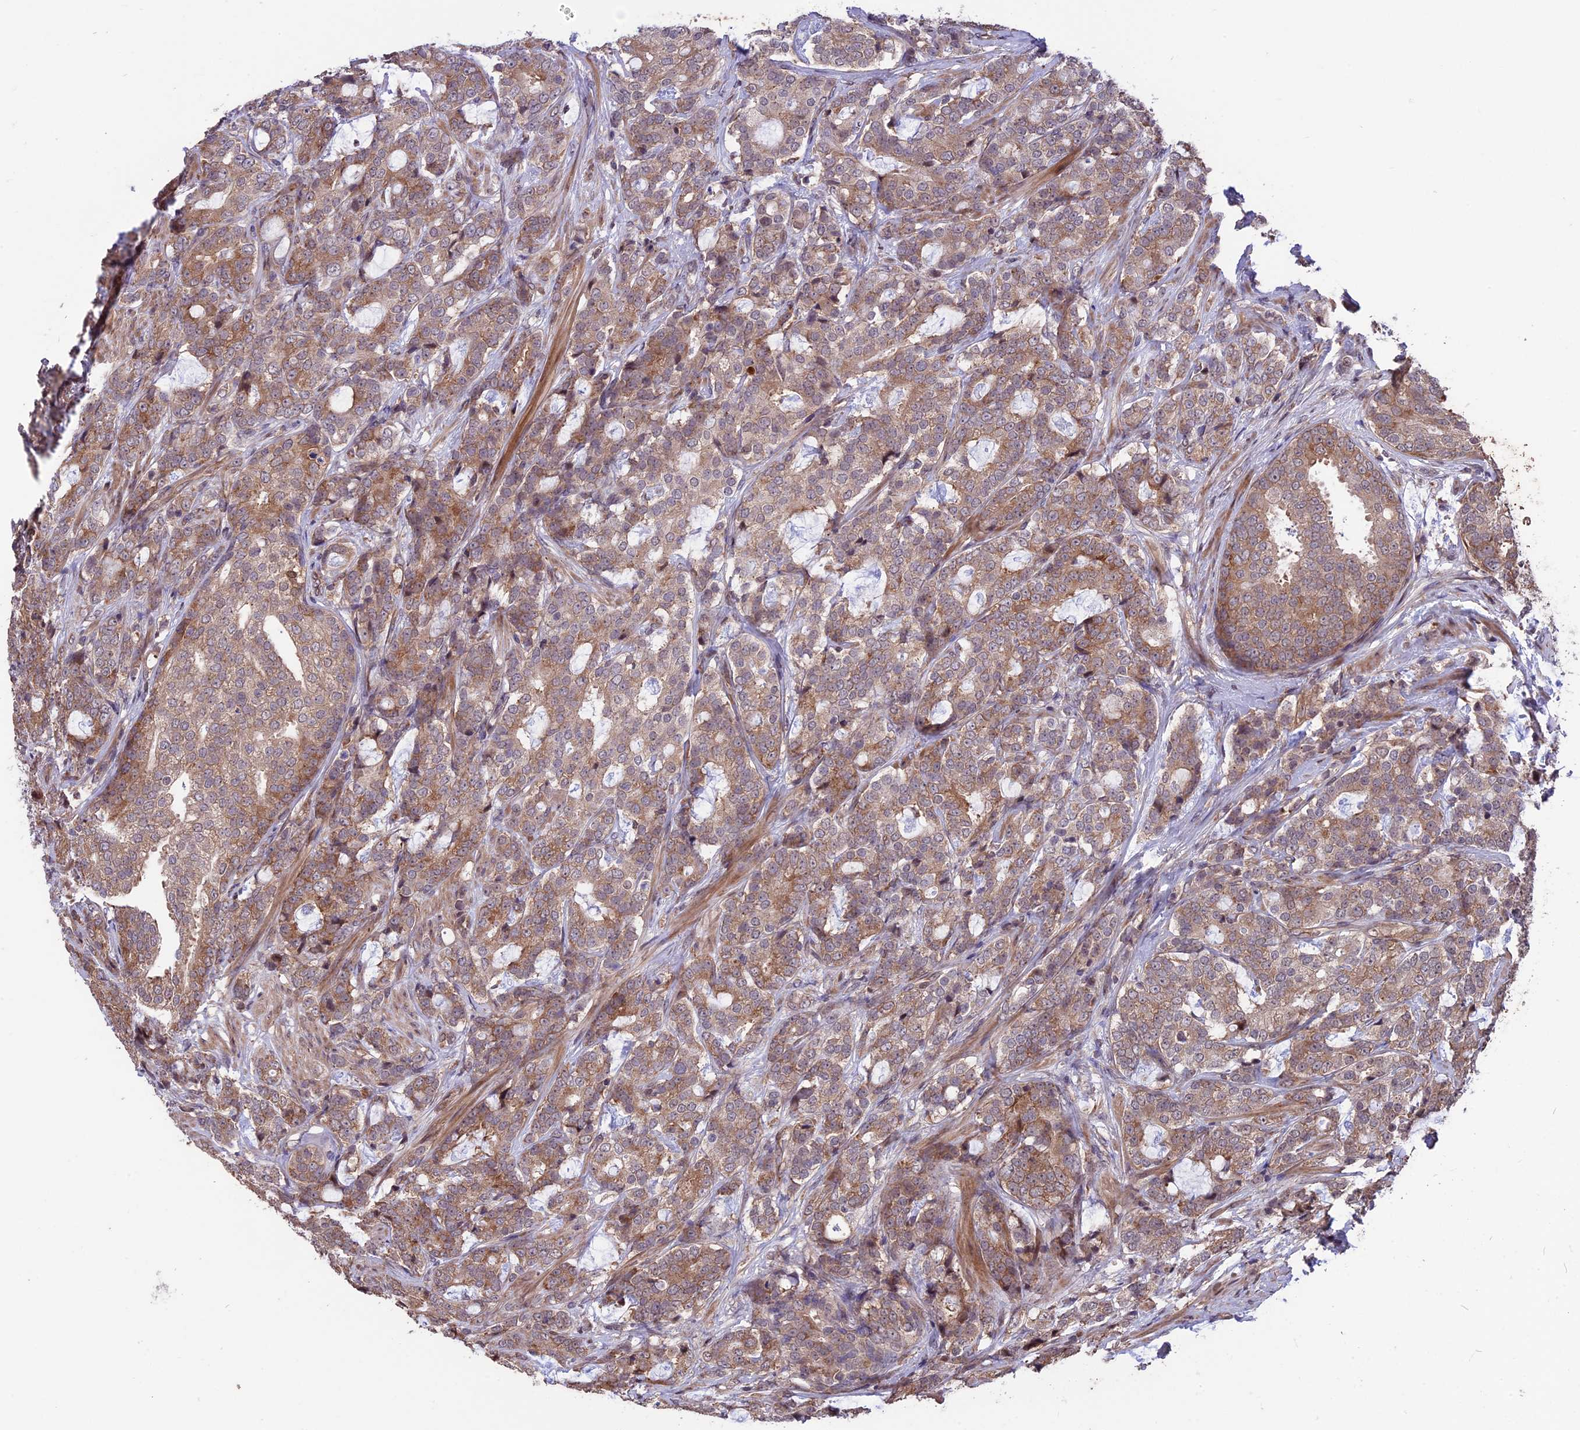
{"staining": {"intensity": "moderate", "quantity": ">75%", "location": "cytoplasmic/membranous"}, "tissue": "prostate cancer", "cell_type": "Tumor cells", "image_type": "cancer", "snomed": [{"axis": "morphology", "description": "Adenocarcinoma, High grade"}, {"axis": "topography", "description": "Prostate"}], "caption": "The image shows staining of prostate cancer (adenocarcinoma (high-grade)), revealing moderate cytoplasmic/membranous protein positivity (brown color) within tumor cells. The protein is shown in brown color, while the nuclei are stained blue.", "gene": "ZNF598", "patient": {"sex": "male", "age": 67}}